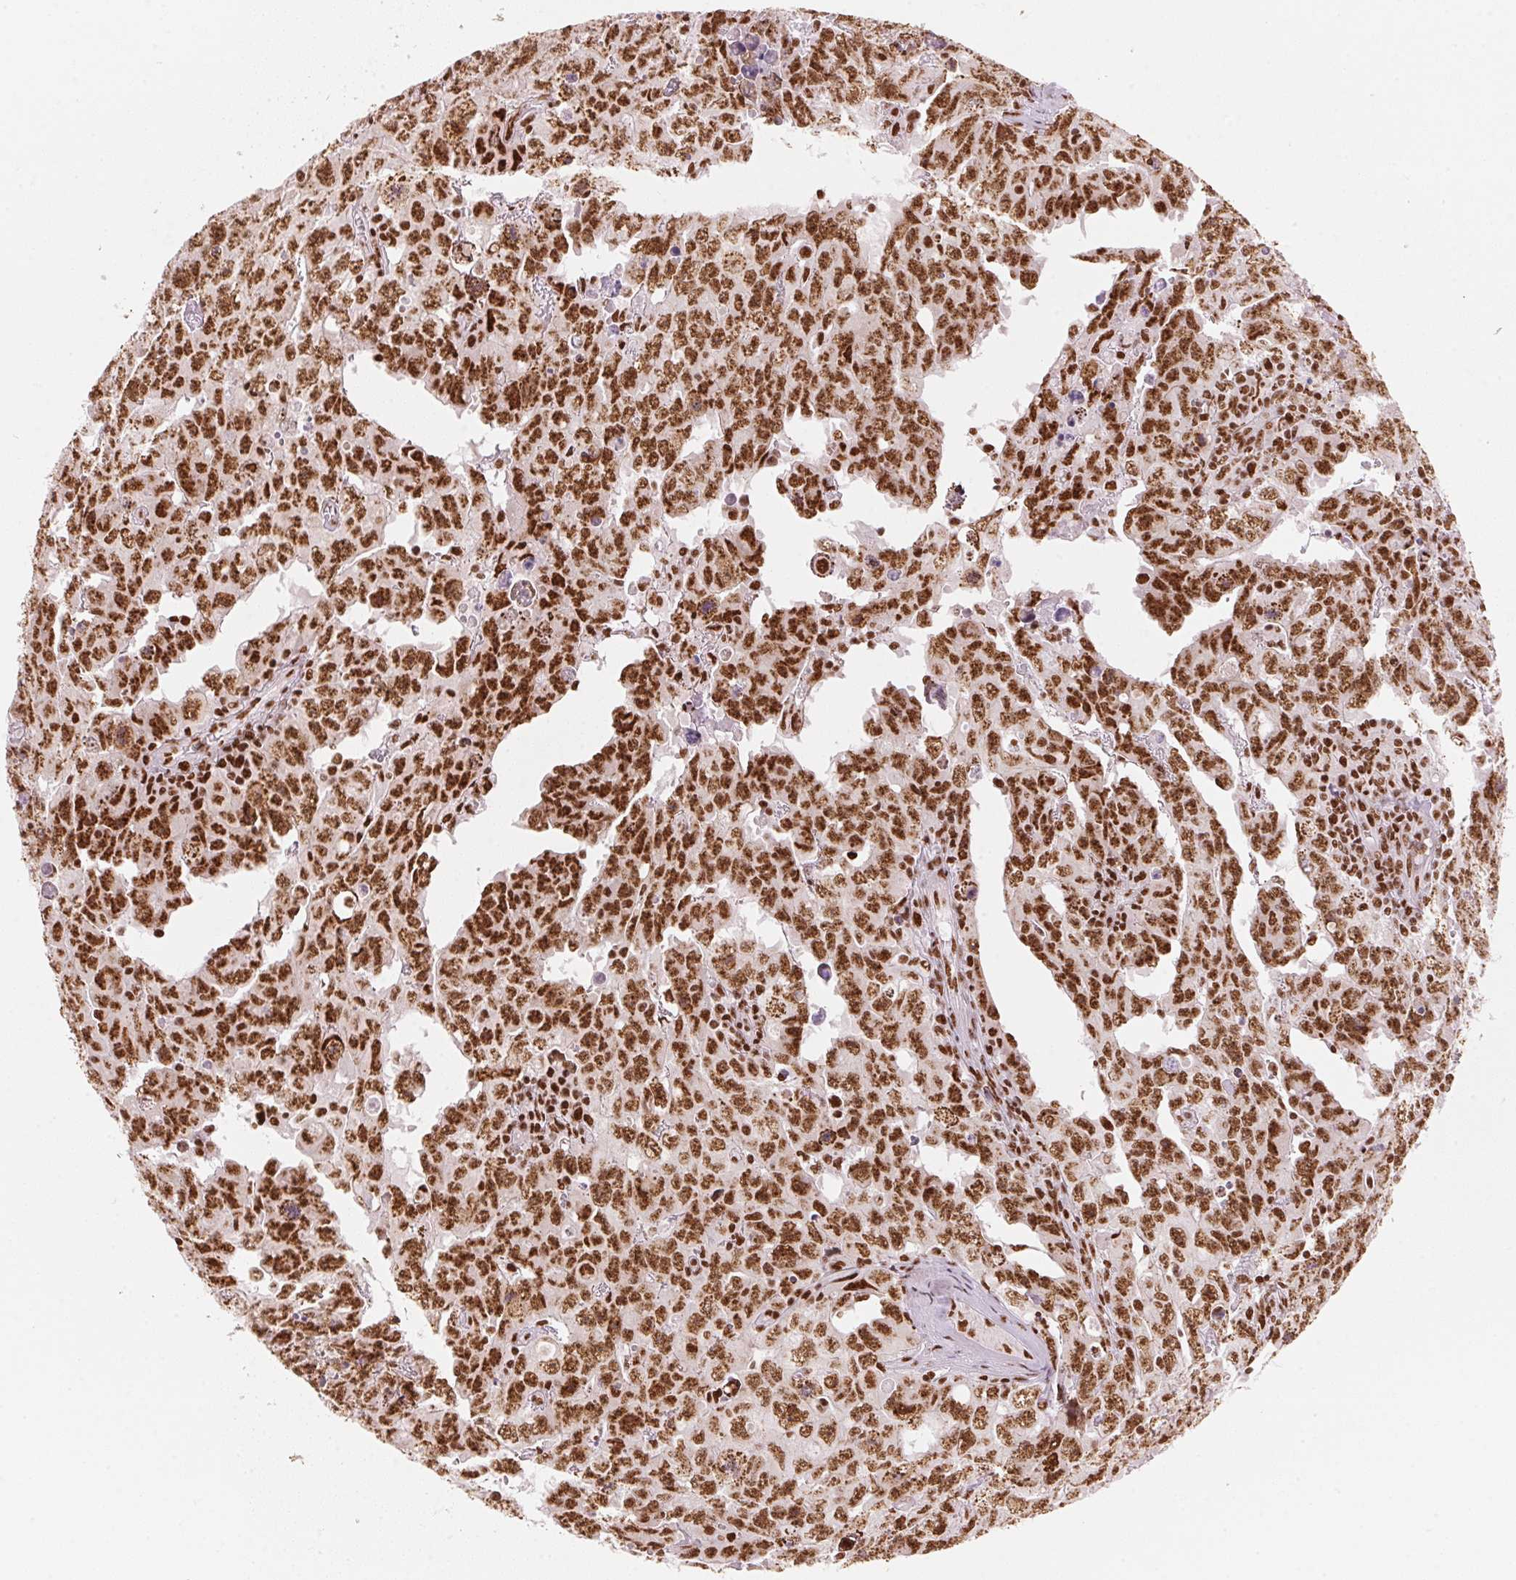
{"staining": {"intensity": "strong", "quantity": ">75%", "location": "nuclear"}, "tissue": "testis cancer", "cell_type": "Tumor cells", "image_type": "cancer", "snomed": [{"axis": "morphology", "description": "Carcinoma, Embryonal, NOS"}, {"axis": "topography", "description": "Testis"}], "caption": "Protein positivity by IHC exhibits strong nuclear positivity in about >75% of tumor cells in embryonal carcinoma (testis).", "gene": "NXF1", "patient": {"sex": "male", "age": 24}}